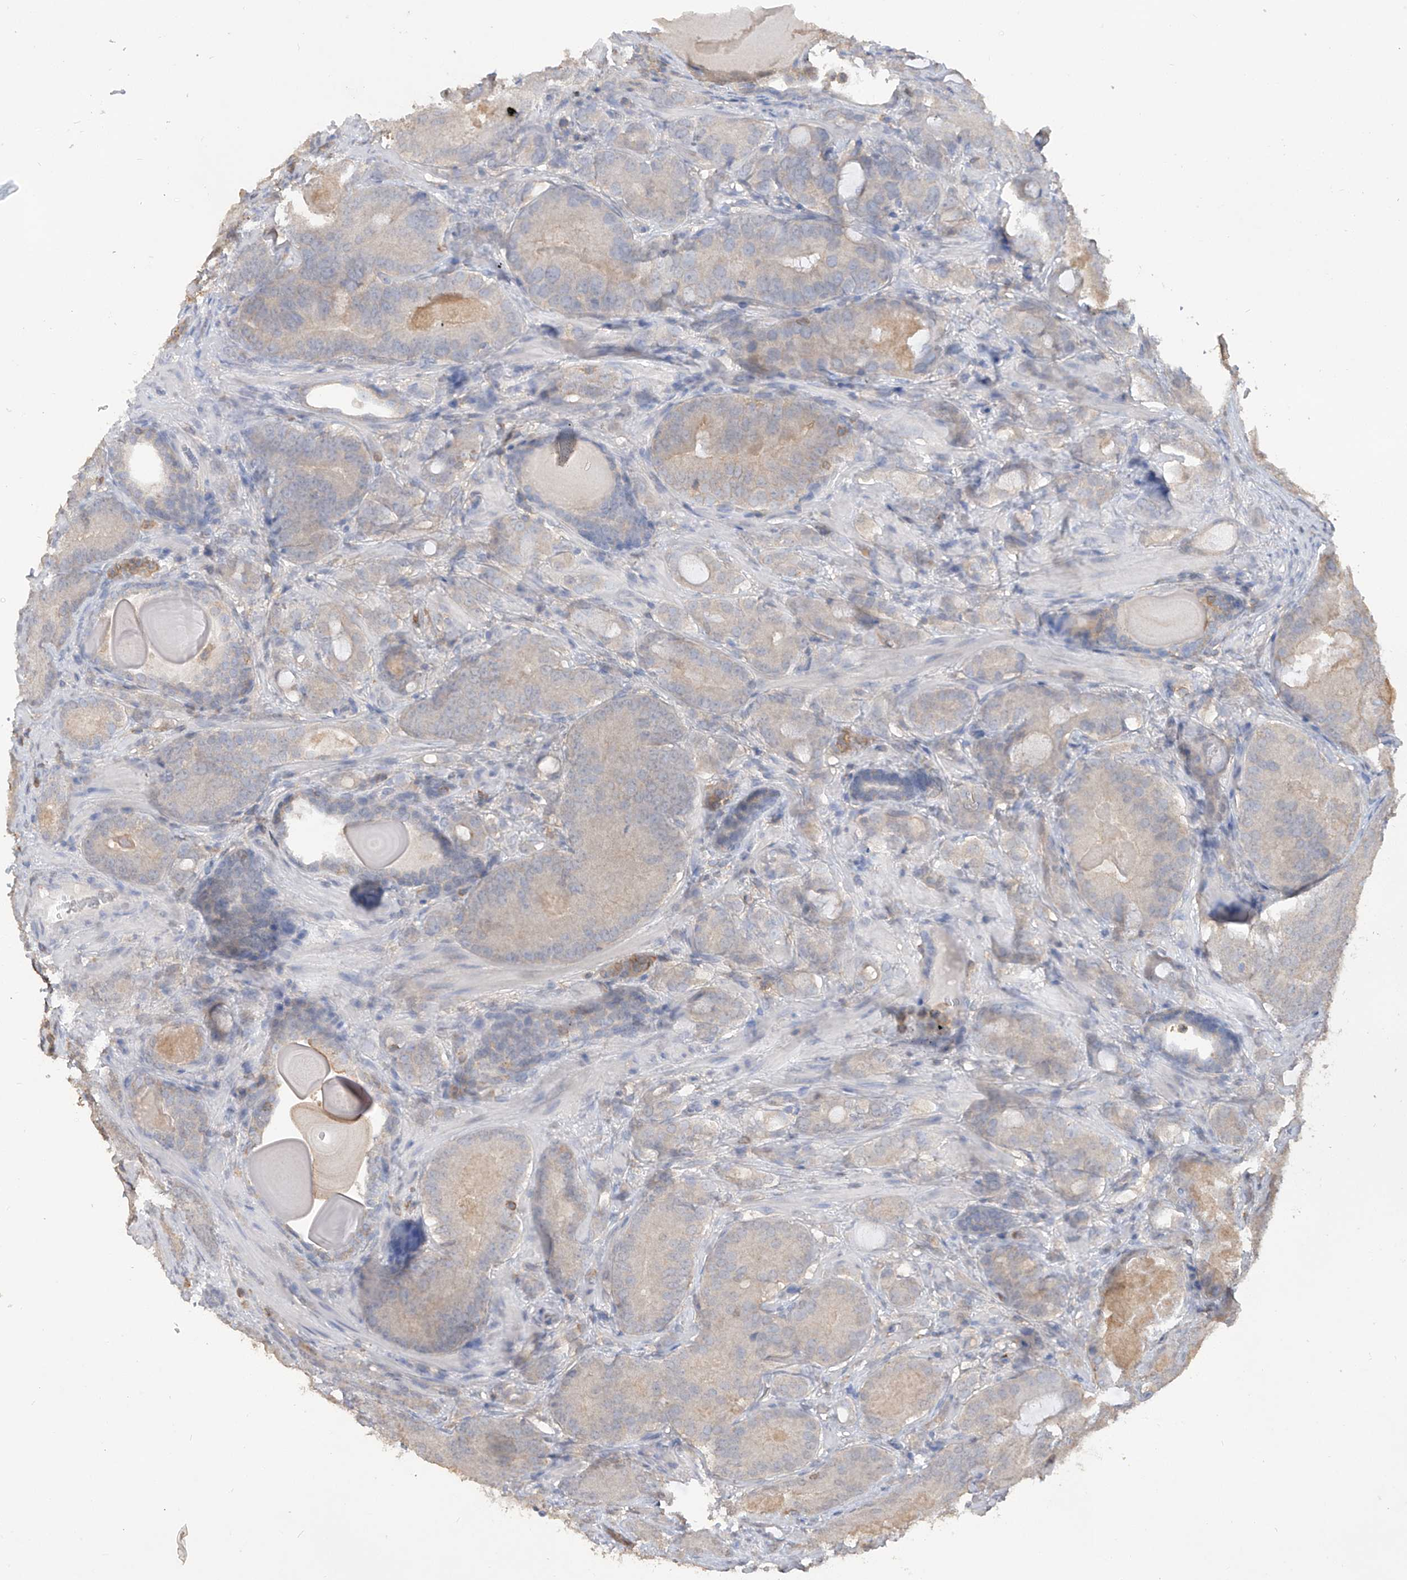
{"staining": {"intensity": "weak", "quantity": "<25%", "location": "cytoplasmic/membranous"}, "tissue": "prostate cancer", "cell_type": "Tumor cells", "image_type": "cancer", "snomed": [{"axis": "morphology", "description": "Adenocarcinoma, High grade"}, {"axis": "topography", "description": "Prostate"}], "caption": "The histopathology image displays no significant staining in tumor cells of prostate high-grade adenocarcinoma.", "gene": "HAS3", "patient": {"sex": "male", "age": 66}}